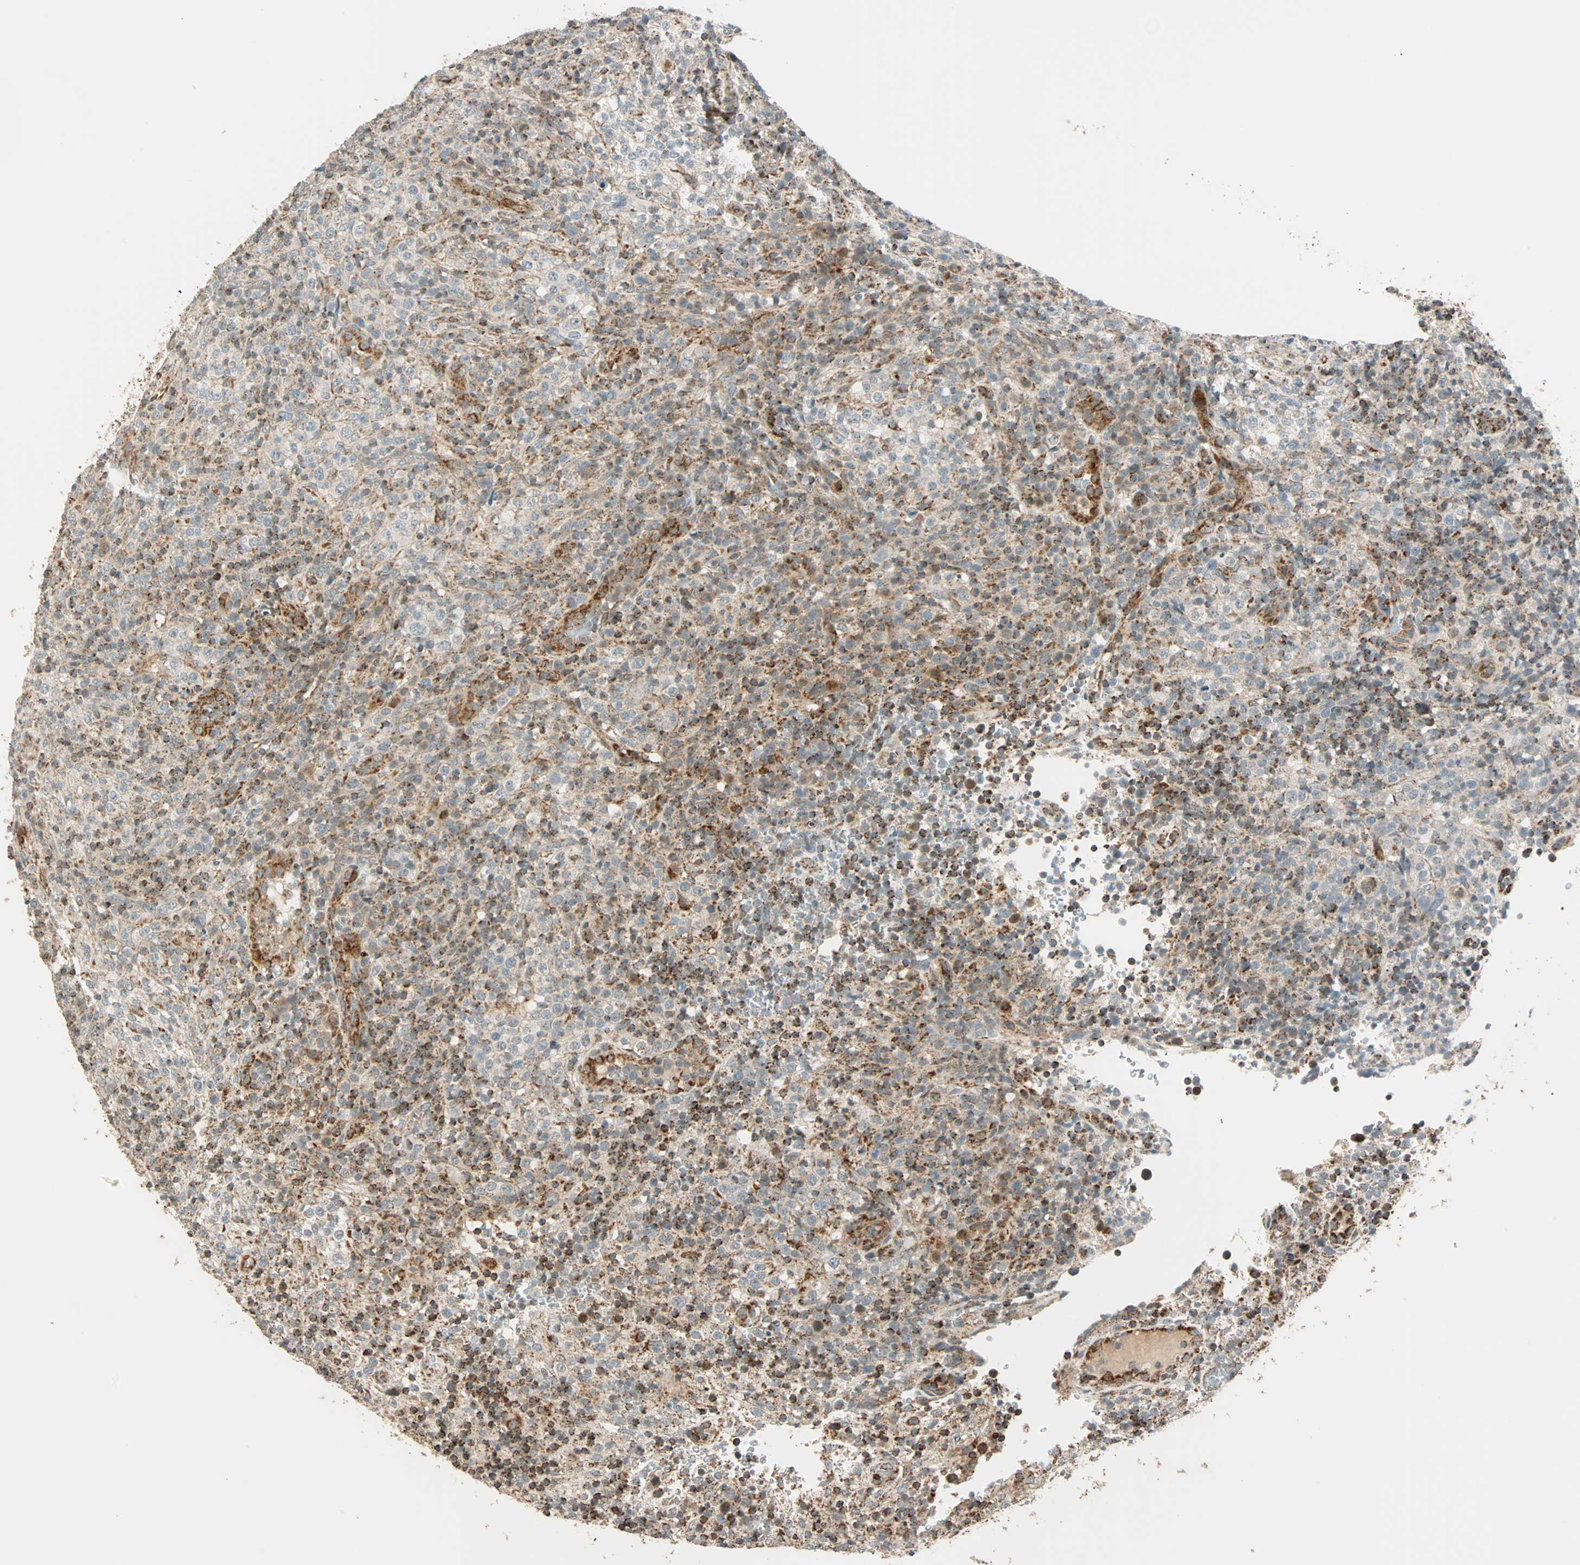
{"staining": {"intensity": "moderate", "quantity": "25%-75%", "location": "cytoplasmic/membranous"}, "tissue": "lymphoma", "cell_type": "Tumor cells", "image_type": "cancer", "snomed": [{"axis": "morphology", "description": "Malignant lymphoma, non-Hodgkin's type, High grade"}, {"axis": "topography", "description": "Lymph node"}], "caption": "About 25%-75% of tumor cells in lymphoma demonstrate moderate cytoplasmic/membranous protein expression as visualized by brown immunohistochemical staining.", "gene": "SPRY4", "patient": {"sex": "female", "age": 76}}